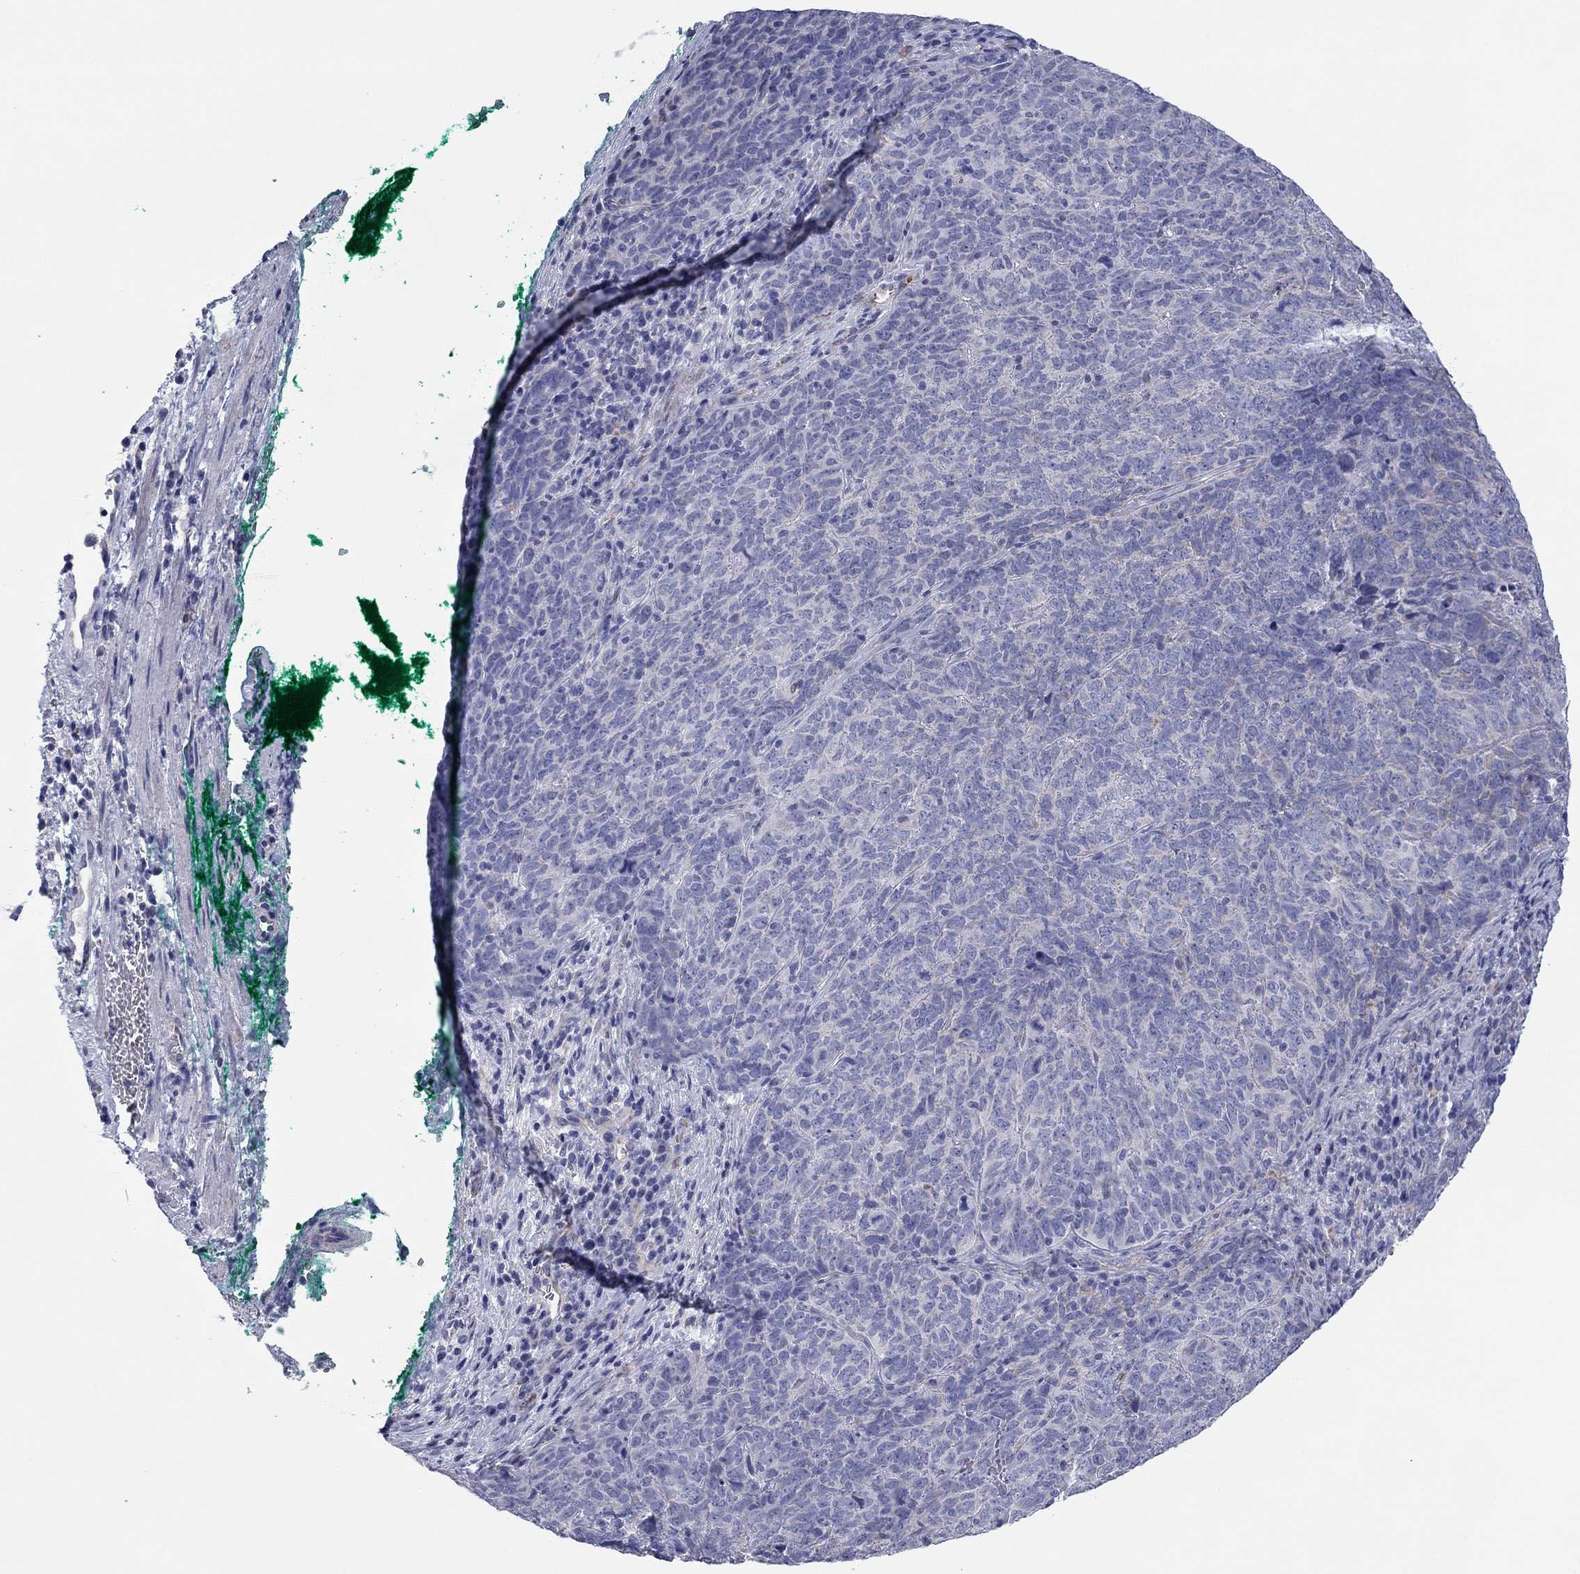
{"staining": {"intensity": "negative", "quantity": "none", "location": "none"}, "tissue": "skin cancer", "cell_type": "Tumor cells", "image_type": "cancer", "snomed": [{"axis": "morphology", "description": "Squamous cell carcinoma, NOS"}, {"axis": "topography", "description": "Skin"}, {"axis": "topography", "description": "Anal"}], "caption": "Protein analysis of skin cancer shows no significant expression in tumor cells.", "gene": "MGST3", "patient": {"sex": "female", "age": 51}}